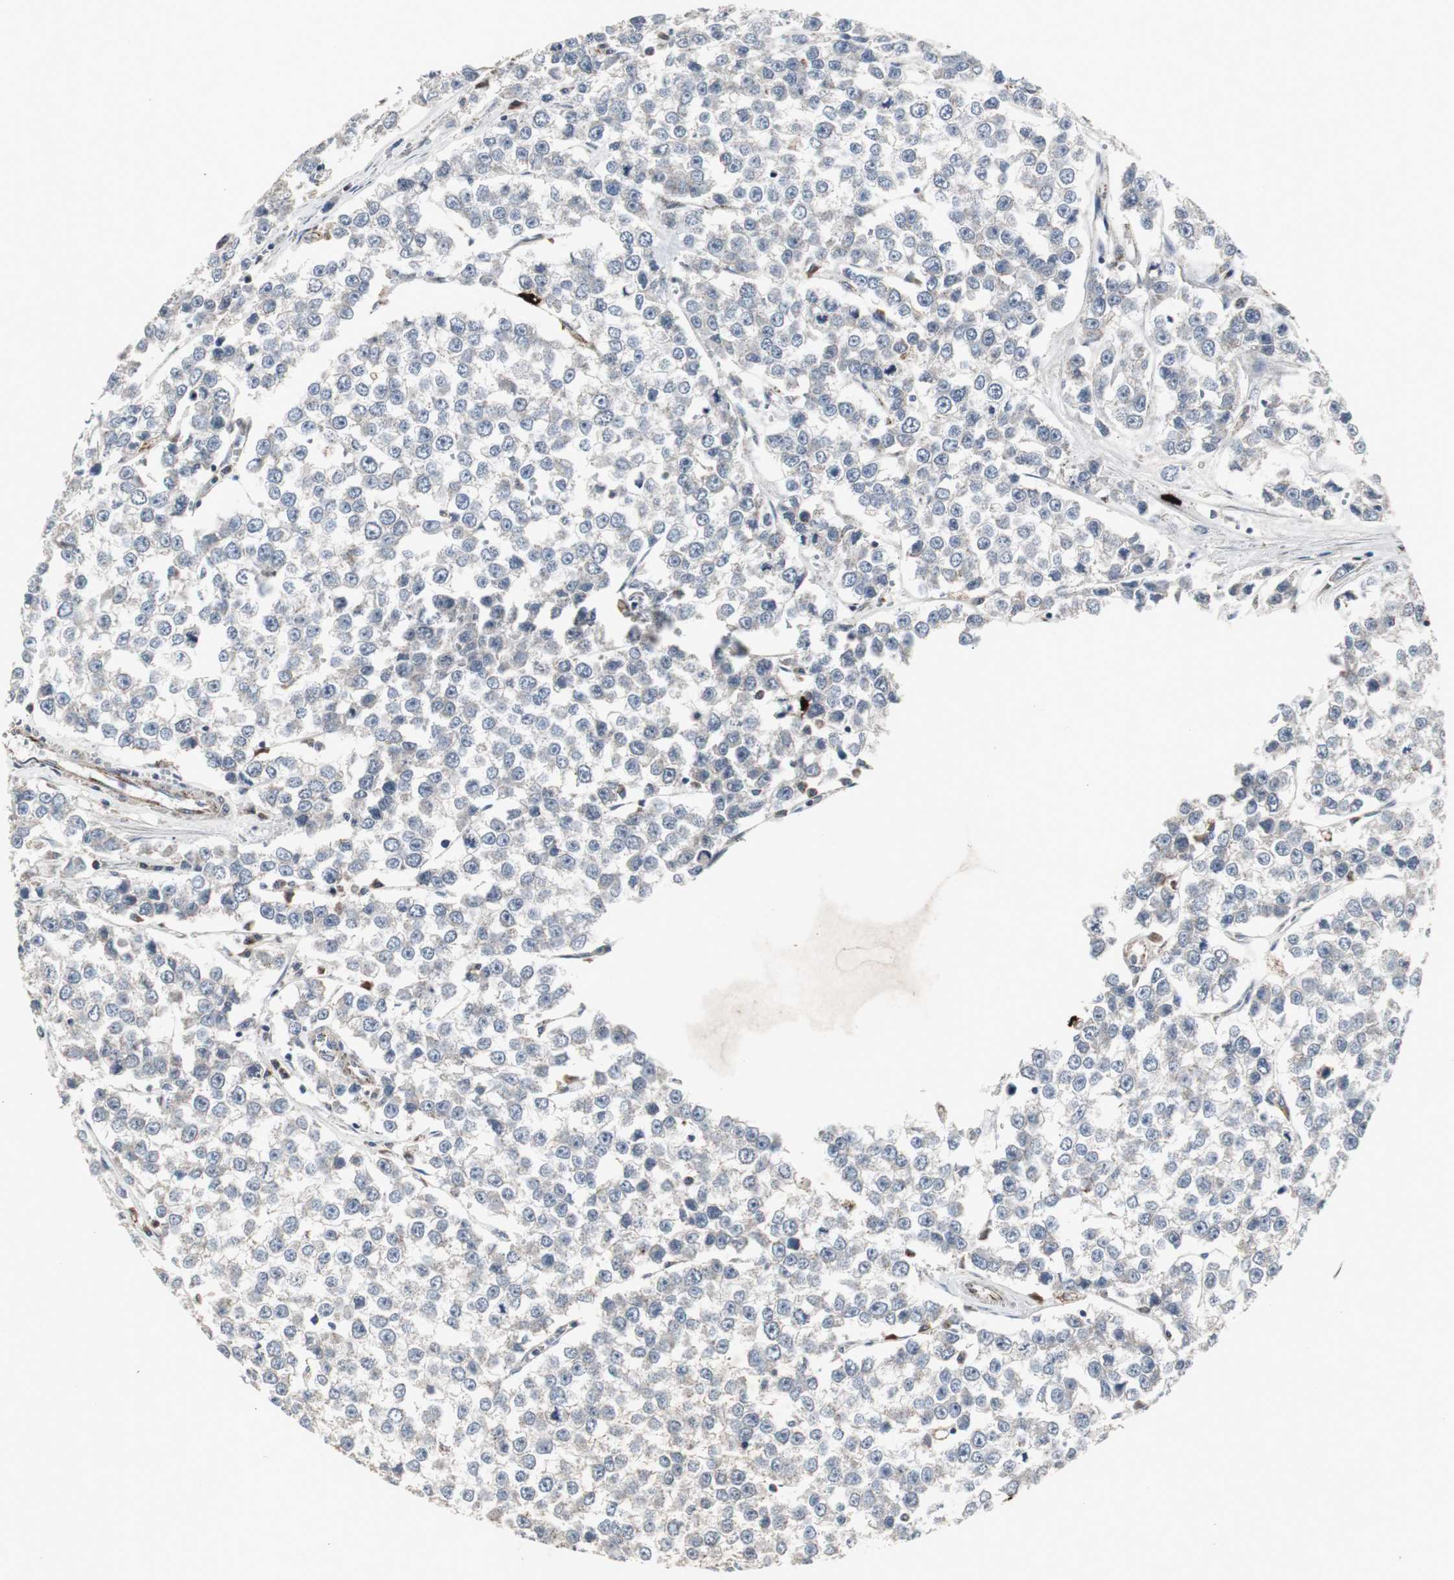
{"staining": {"intensity": "negative", "quantity": "none", "location": "none"}, "tissue": "testis cancer", "cell_type": "Tumor cells", "image_type": "cancer", "snomed": [{"axis": "morphology", "description": "Seminoma, NOS"}, {"axis": "morphology", "description": "Carcinoma, Embryonal, NOS"}, {"axis": "topography", "description": "Testis"}], "caption": "The micrograph demonstrates no significant staining in tumor cells of embryonal carcinoma (testis).", "gene": "ACAA1", "patient": {"sex": "male", "age": 52}}